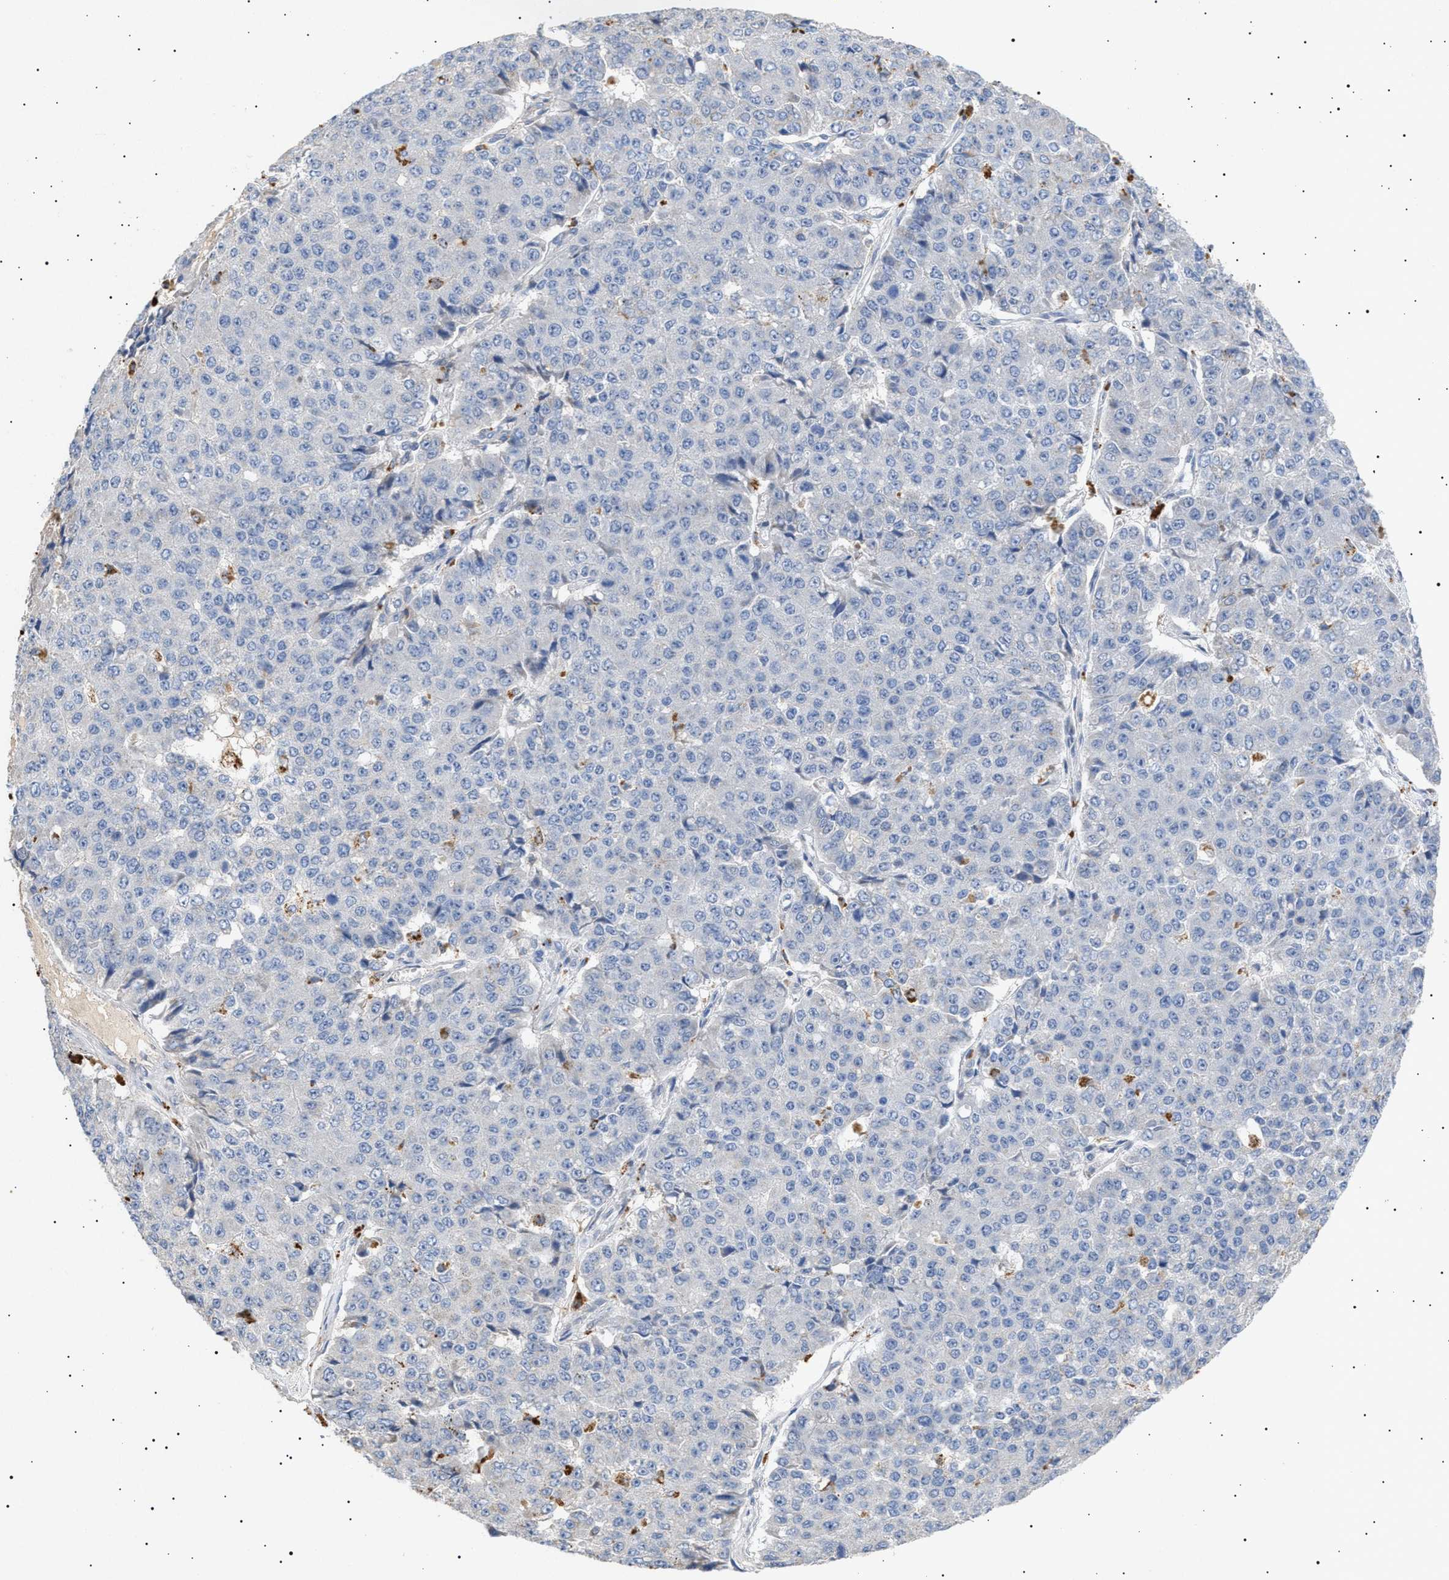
{"staining": {"intensity": "negative", "quantity": "none", "location": "none"}, "tissue": "pancreatic cancer", "cell_type": "Tumor cells", "image_type": "cancer", "snomed": [{"axis": "morphology", "description": "Adenocarcinoma, NOS"}, {"axis": "topography", "description": "Pancreas"}], "caption": "The histopathology image displays no significant expression in tumor cells of pancreatic adenocarcinoma. The staining was performed using DAB to visualize the protein expression in brown, while the nuclei were stained in blue with hematoxylin (Magnification: 20x).", "gene": "SIRT5", "patient": {"sex": "male", "age": 50}}